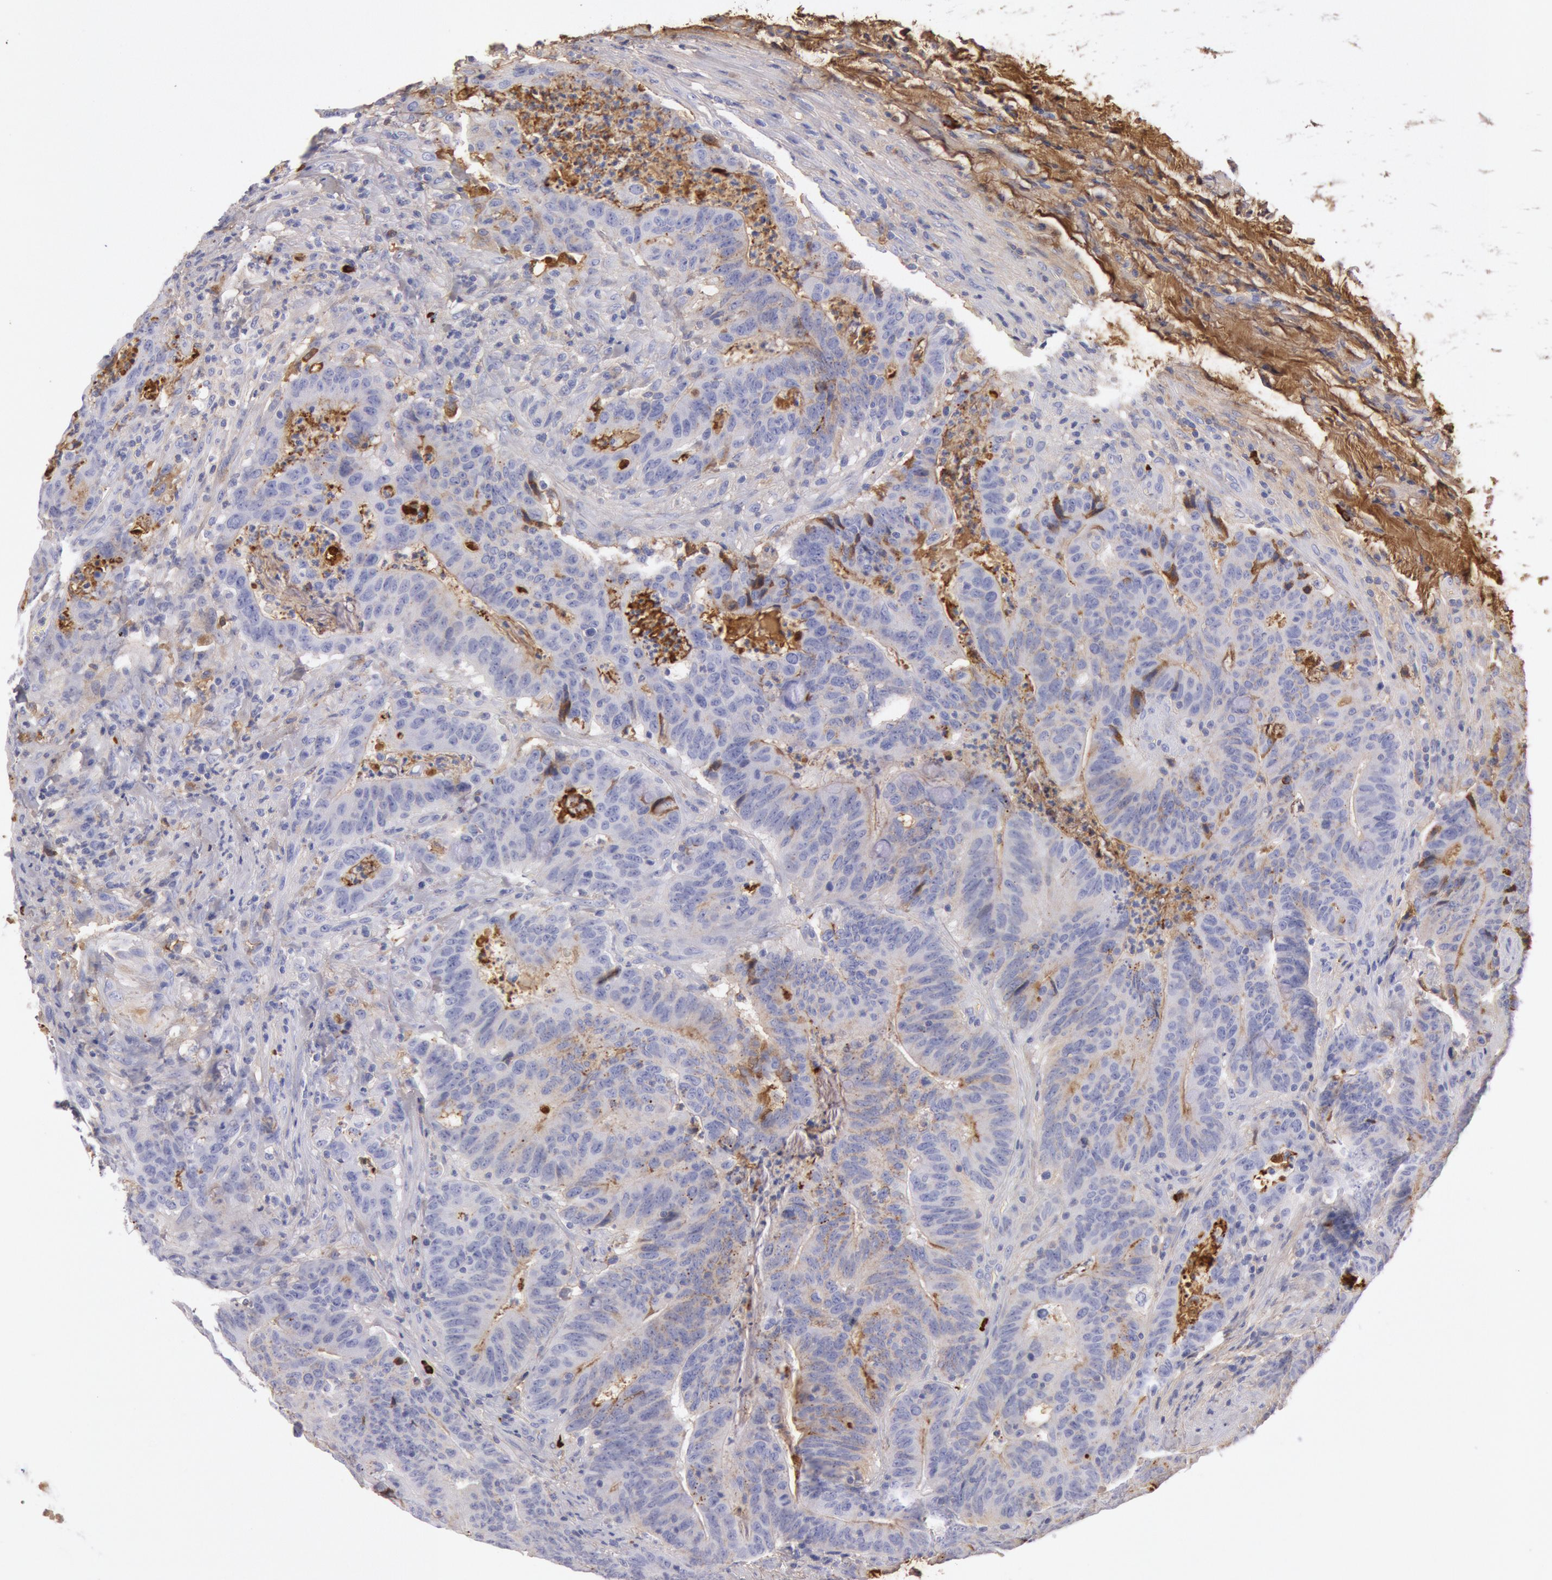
{"staining": {"intensity": "negative", "quantity": "none", "location": "none"}, "tissue": "colorectal cancer", "cell_type": "Tumor cells", "image_type": "cancer", "snomed": [{"axis": "morphology", "description": "Adenocarcinoma, NOS"}, {"axis": "topography", "description": "Colon"}], "caption": "This micrograph is of adenocarcinoma (colorectal) stained with IHC to label a protein in brown with the nuclei are counter-stained blue. There is no expression in tumor cells.", "gene": "IGHA1", "patient": {"sex": "male", "age": 54}}